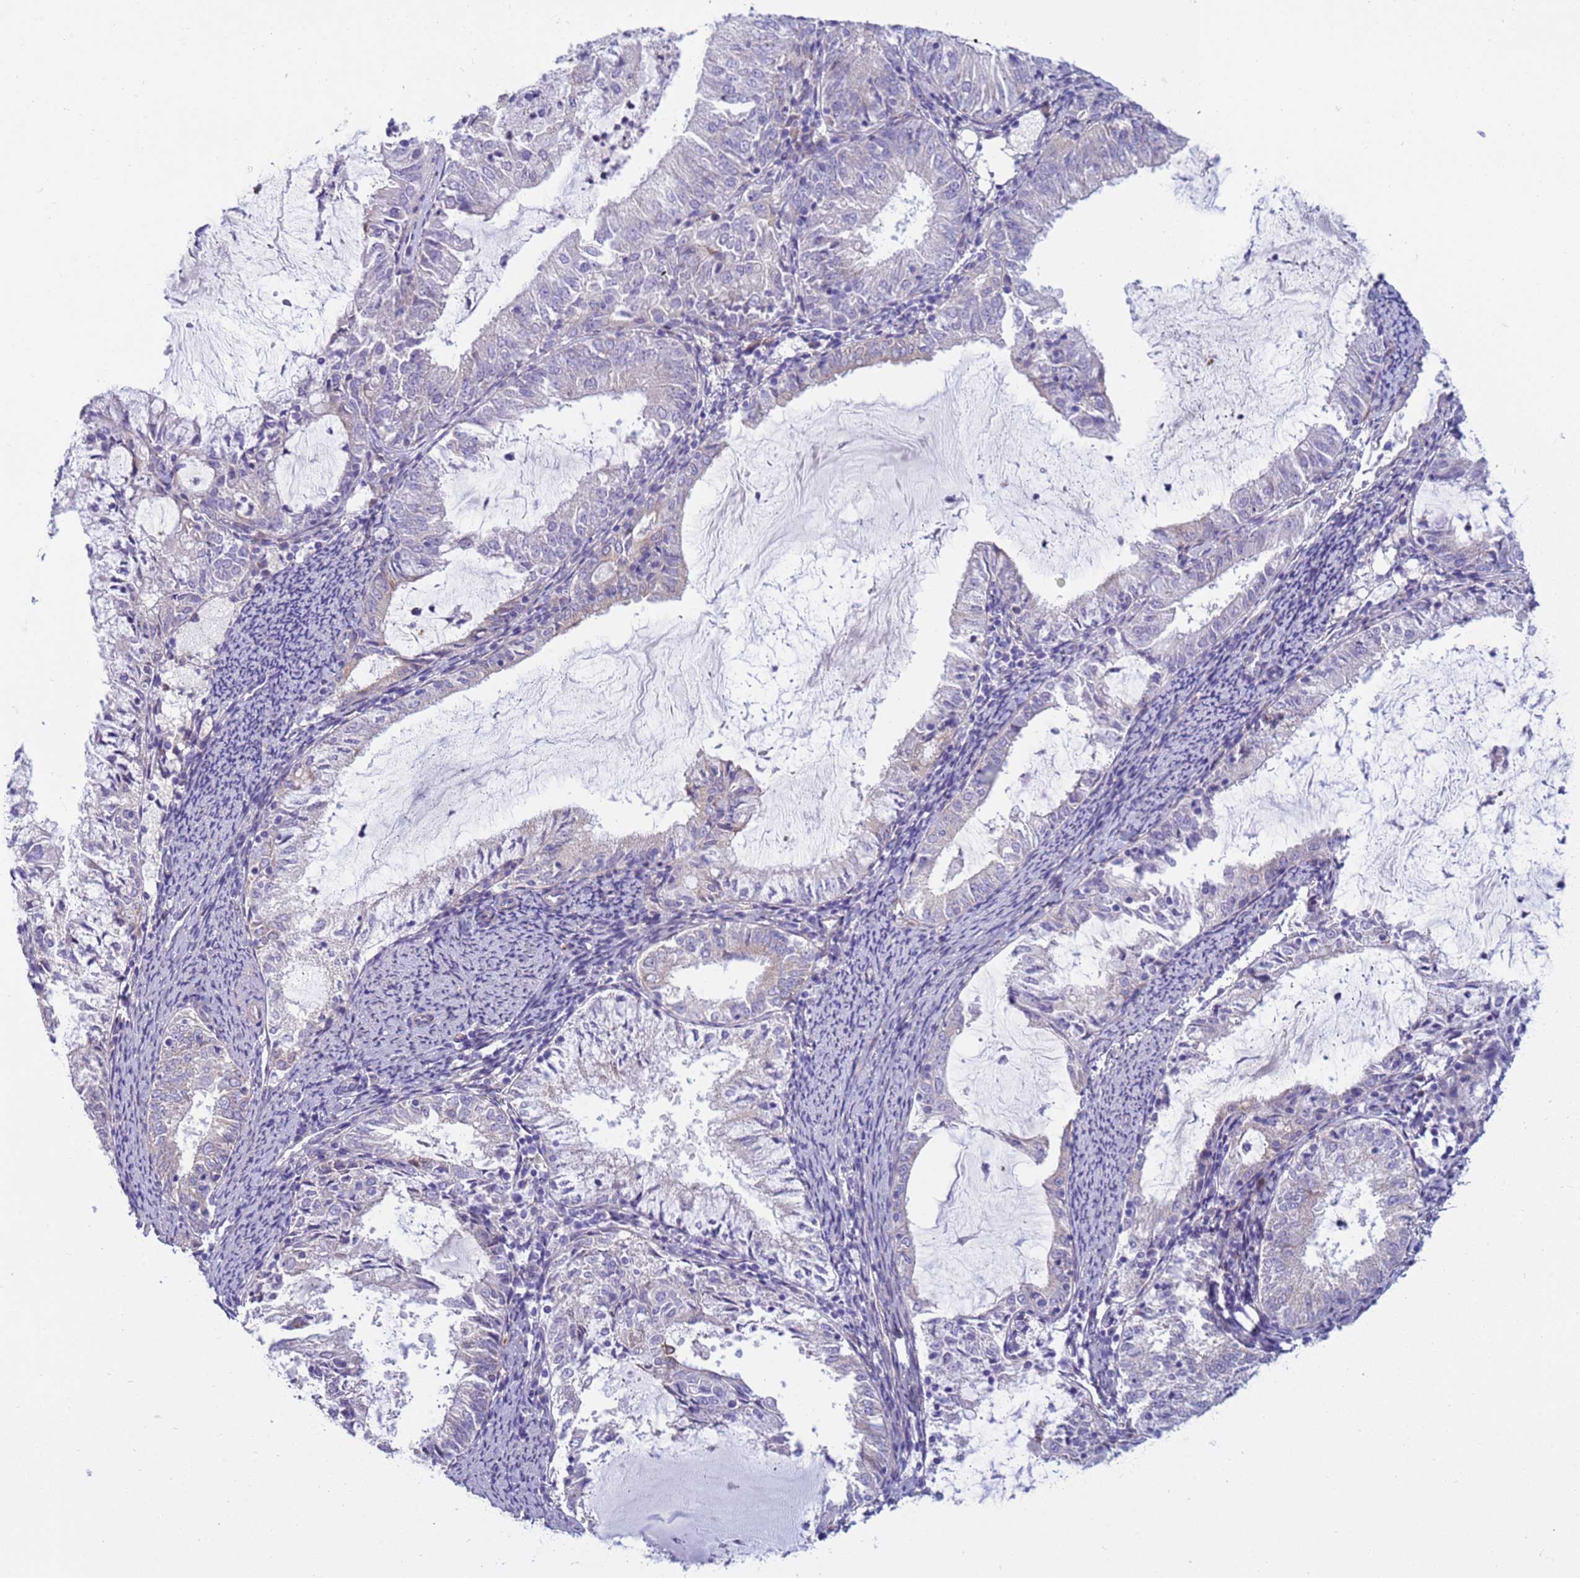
{"staining": {"intensity": "negative", "quantity": "none", "location": "none"}, "tissue": "endometrial cancer", "cell_type": "Tumor cells", "image_type": "cancer", "snomed": [{"axis": "morphology", "description": "Adenocarcinoma, NOS"}, {"axis": "topography", "description": "Endometrium"}], "caption": "IHC photomicrograph of neoplastic tissue: human adenocarcinoma (endometrial) stained with DAB shows no significant protein positivity in tumor cells.", "gene": "TRPC6", "patient": {"sex": "female", "age": 57}}